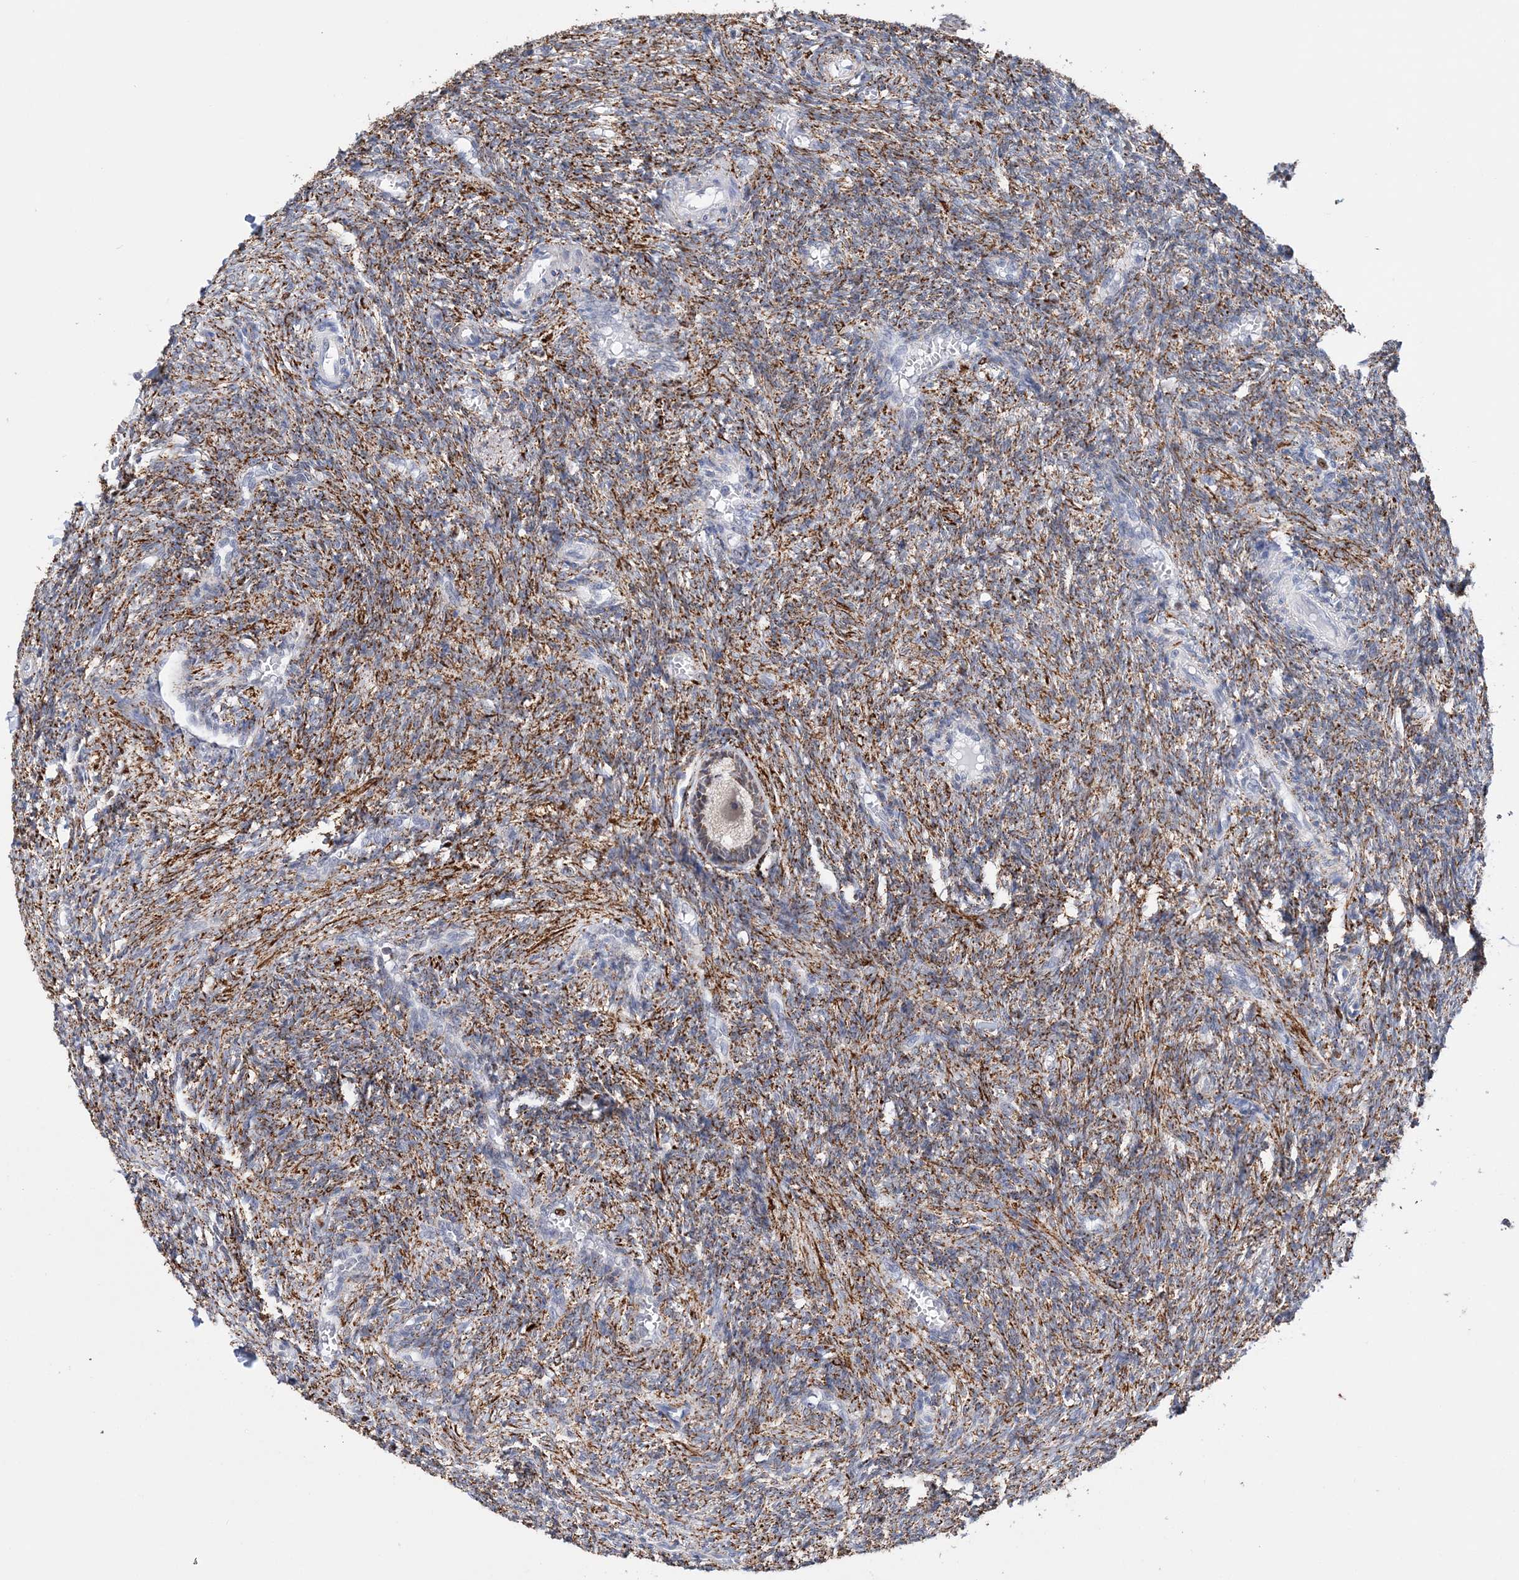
{"staining": {"intensity": "weak", "quantity": "25%-75%", "location": "cytoplasmic/membranous"}, "tissue": "ovary", "cell_type": "Follicle cells", "image_type": "normal", "snomed": [{"axis": "morphology", "description": "Normal tissue, NOS"}, {"axis": "topography", "description": "Ovary"}], "caption": "Immunohistochemistry photomicrograph of unremarkable human ovary stained for a protein (brown), which displays low levels of weak cytoplasmic/membranous staining in approximately 25%-75% of follicle cells.", "gene": "NIT2", "patient": {"sex": "female", "age": 27}}